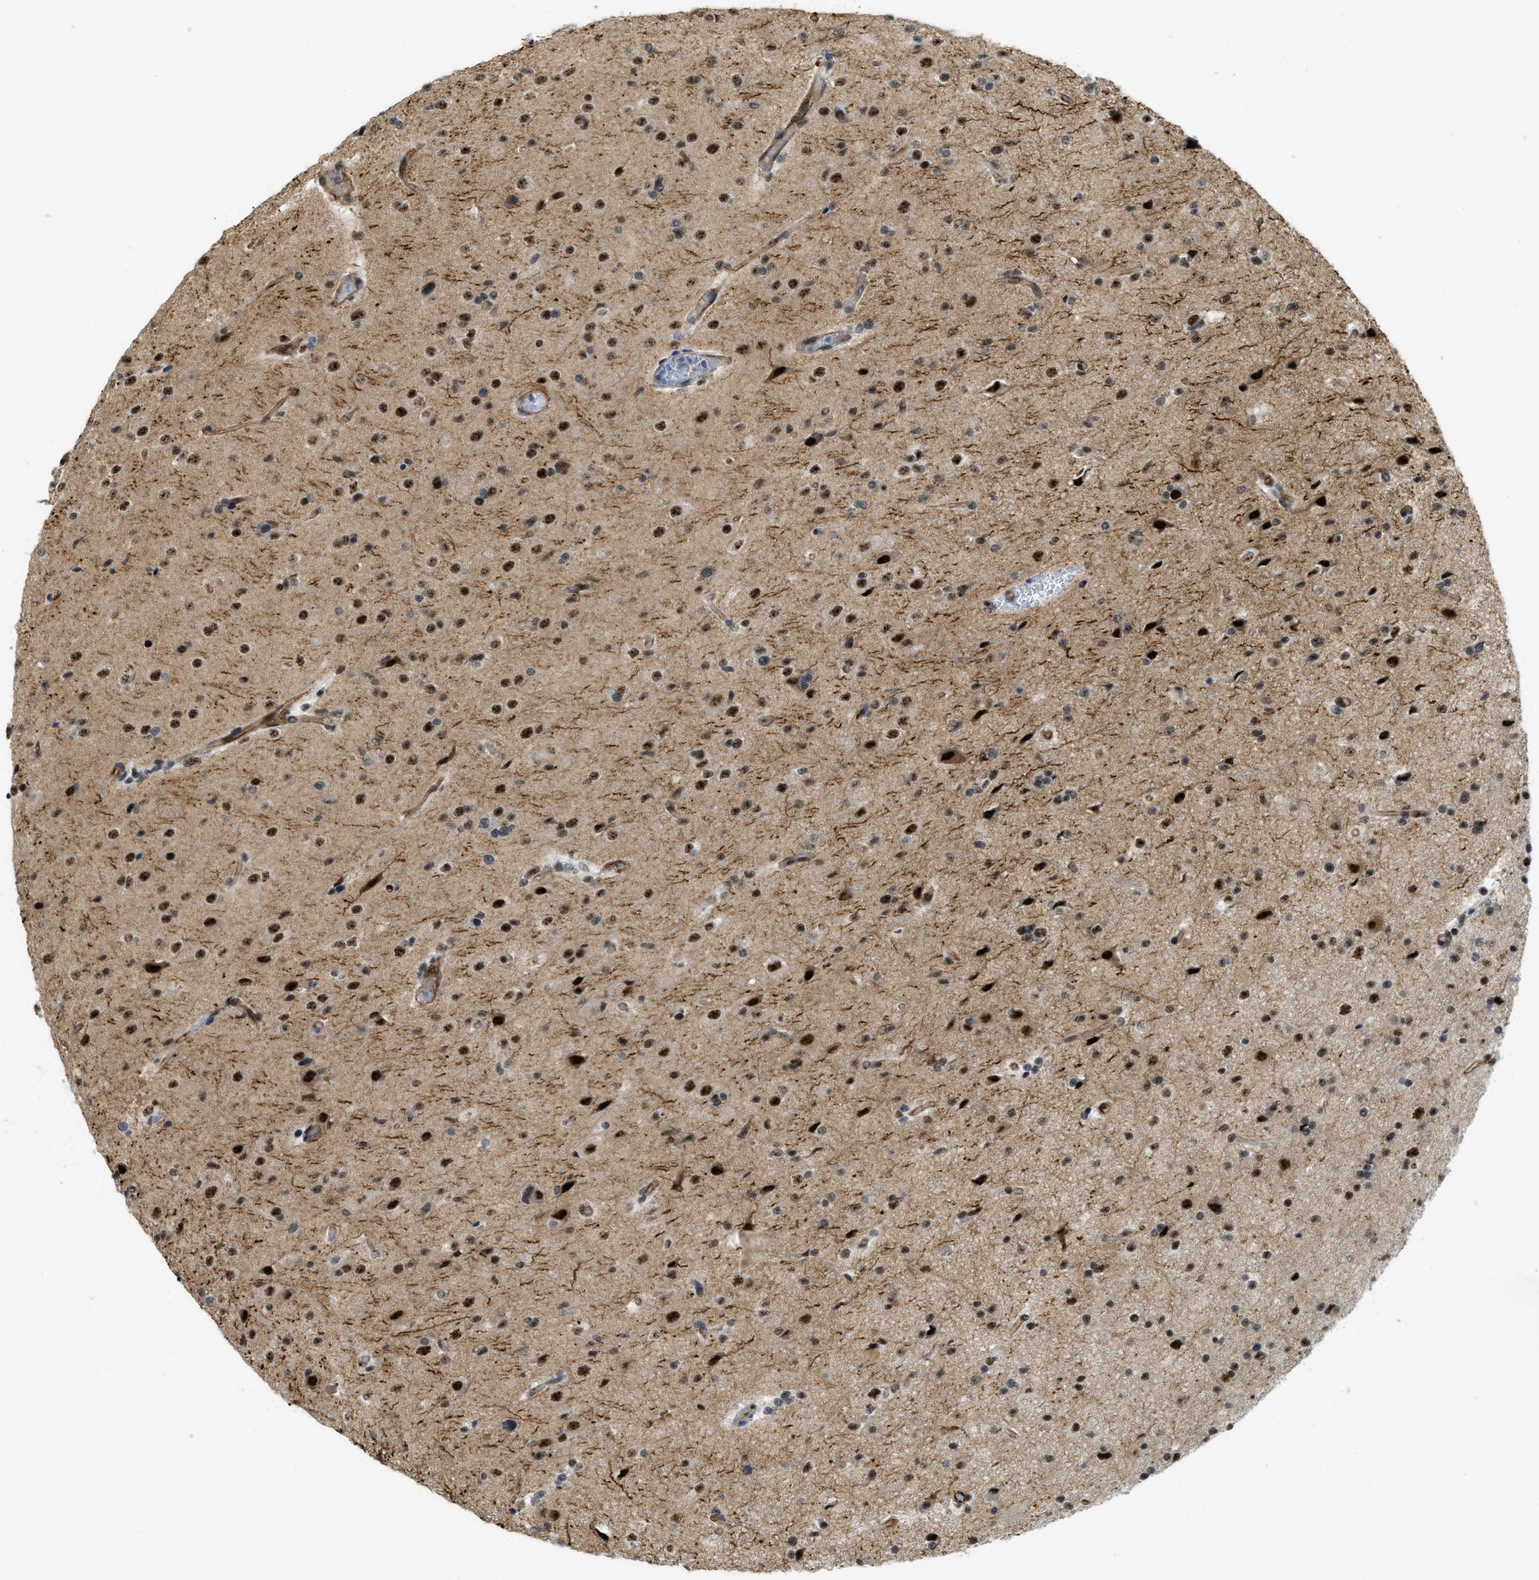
{"staining": {"intensity": "strong", "quantity": ">75%", "location": "nuclear"}, "tissue": "glioma", "cell_type": "Tumor cells", "image_type": "cancer", "snomed": [{"axis": "morphology", "description": "Glioma, malignant, High grade"}, {"axis": "topography", "description": "Brain"}], "caption": "A high-resolution image shows IHC staining of malignant glioma (high-grade), which displays strong nuclear staining in approximately >75% of tumor cells. (IHC, brightfield microscopy, high magnification).", "gene": "LRRC8B", "patient": {"sex": "male", "age": 33}}